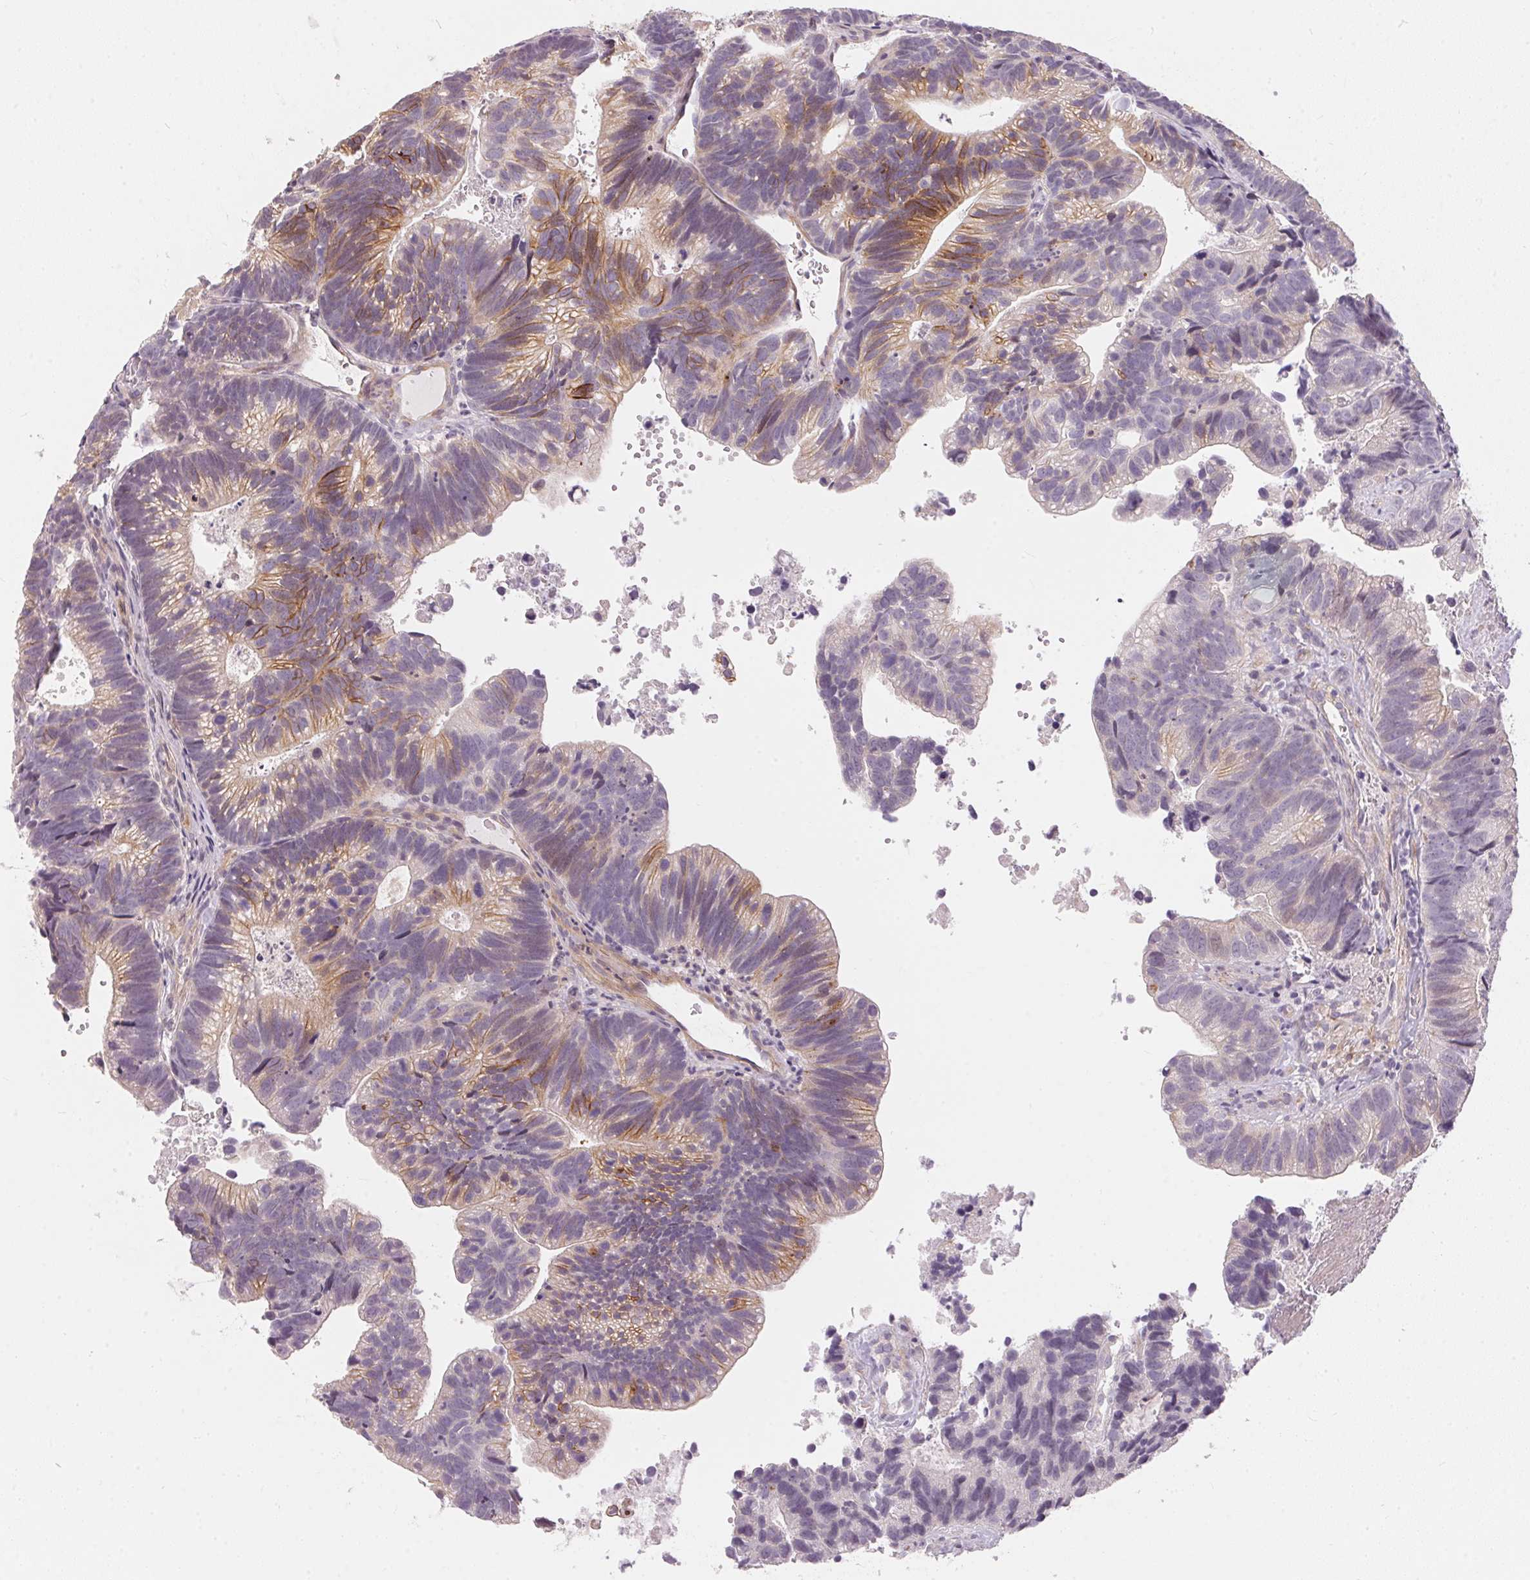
{"staining": {"intensity": "moderate", "quantity": "<25%", "location": "cytoplasmic/membranous"}, "tissue": "head and neck cancer", "cell_type": "Tumor cells", "image_type": "cancer", "snomed": [{"axis": "morphology", "description": "Adenocarcinoma, NOS"}, {"axis": "topography", "description": "Head-Neck"}], "caption": "DAB (3,3'-diaminobenzidine) immunohistochemical staining of human head and neck adenocarcinoma shows moderate cytoplasmic/membranous protein positivity in approximately <25% of tumor cells.", "gene": "GDAP1L1", "patient": {"sex": "male", "age": 62}}